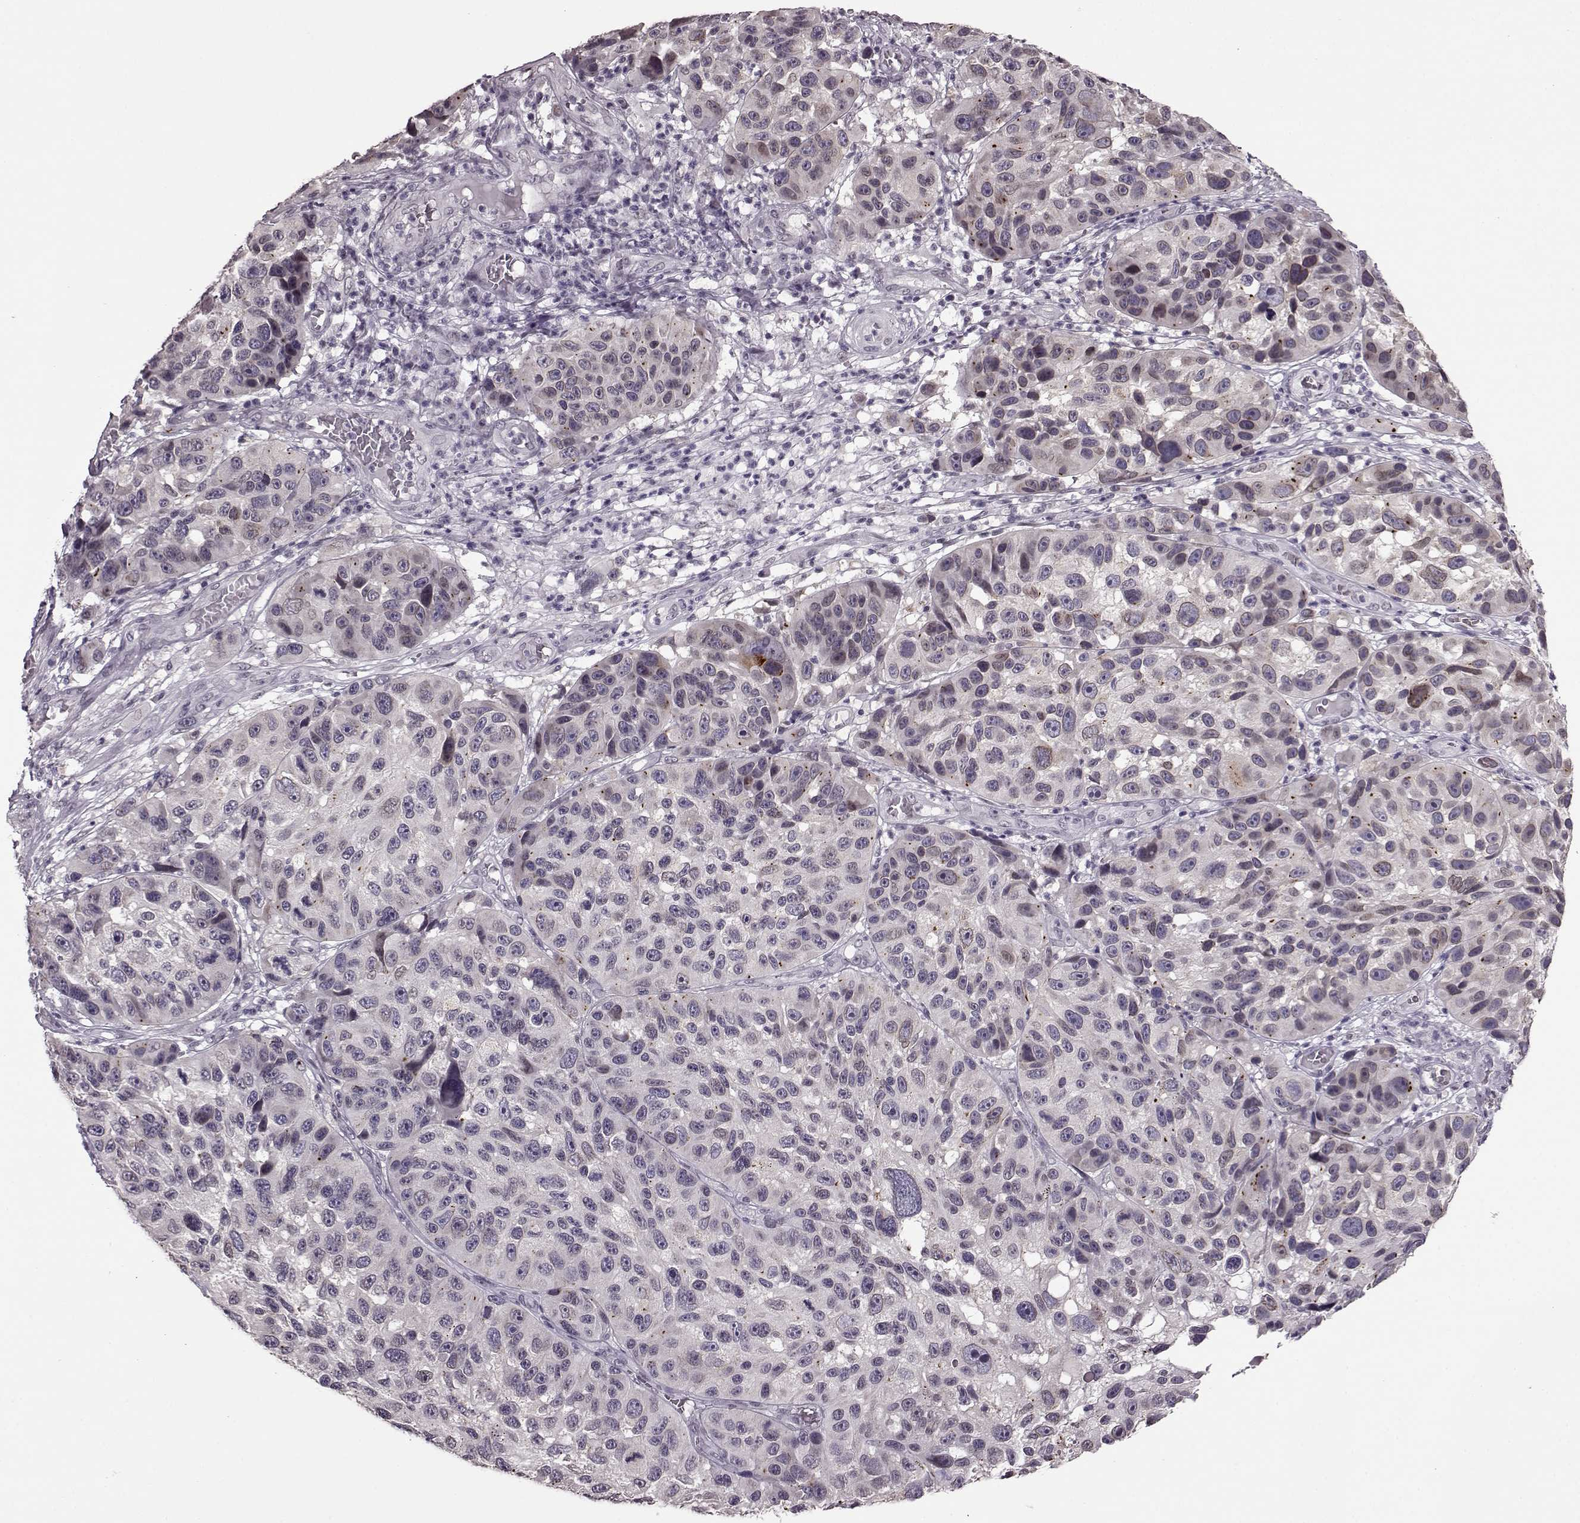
{"staining": {"intensity": "negative", "quantity": "none", "location": "none"}, "tissue": "melanoma", "cell_type": "Tumor cells", "image_type": "cancer", "snomed": [{"axis": "morphology", "description": "Malignant melanoma, NOS"}, {"axis": "topography", "description": "Skin"}], "caption": "IHC micrograph of malignant melanoma stained for a protein (brown), which reveals no positivity in tumor cells. (DAB (3,3'-diaminobenzidine) immunohistochemistry (IHC), high magnification).", "gene": "STX1B", "patient": {"sex": "male", "age": 53}}